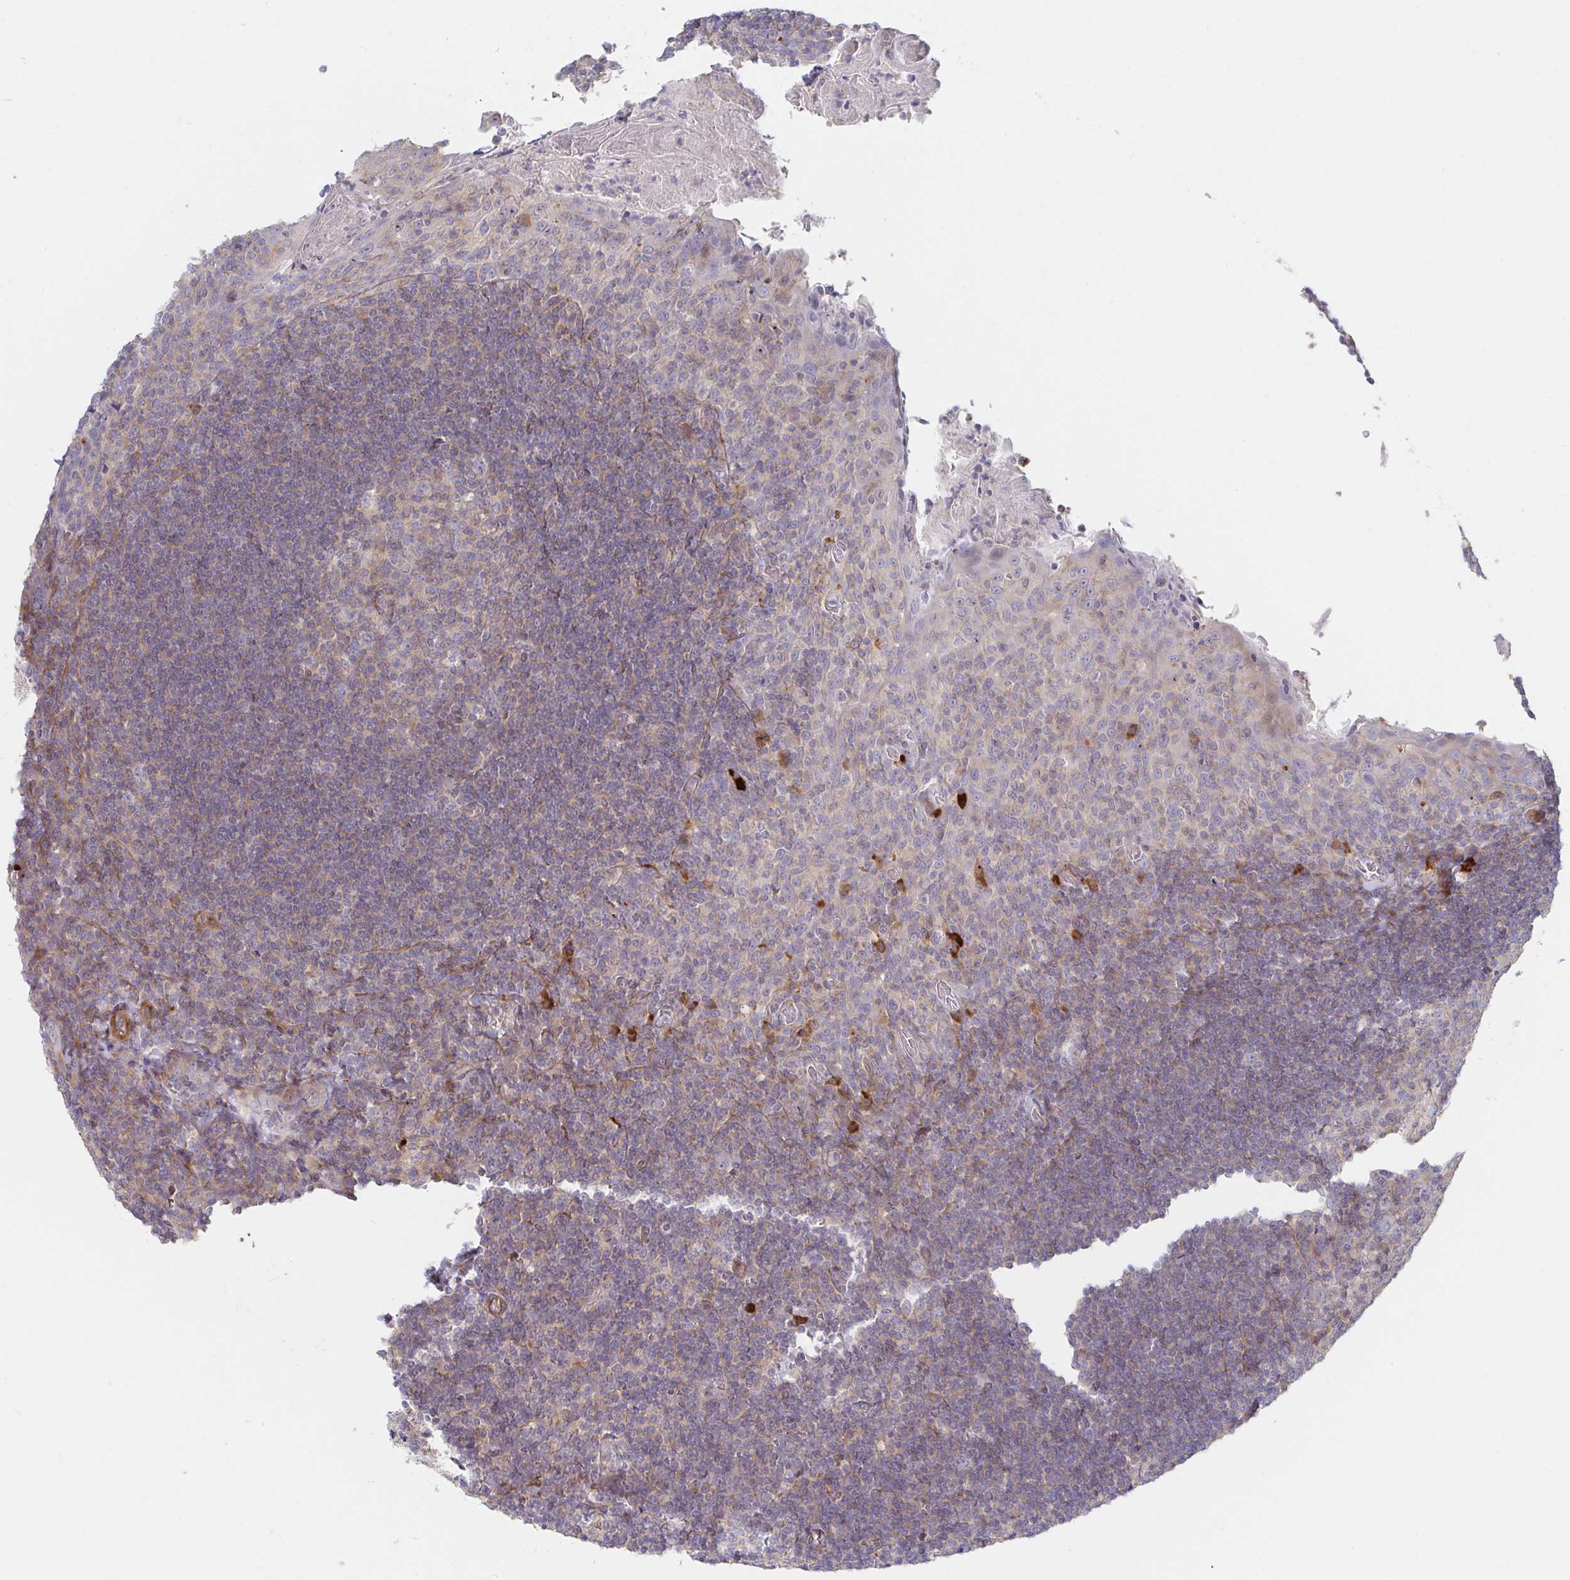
{"staining": {"intensity": "weak", "quantity": "<25%", "location": "cytoplasmic/membranous"}, "tissue": "tonsil", "cell_type": "Germinal center cells", "image_type": "normal", "snomed": [{"axis": "morphology", "description": "Normal tissue, NOS"}, {"axis": "topography", "description": "Tonsil"}], "caption": "IHC histopathology image of unremarkable tonsil: tonsil stained with DAB (3,3'-diaminobenzidine) shows no significant protein positivity in germinal center cells. (Stains: DAB immunohistochemistry (IHC) with hematoxylin counter stain, Microscopy: brightfield microscopy at high magnification).", "gene": "SSH2", "patient": {"sex": "female", "age": 10}}